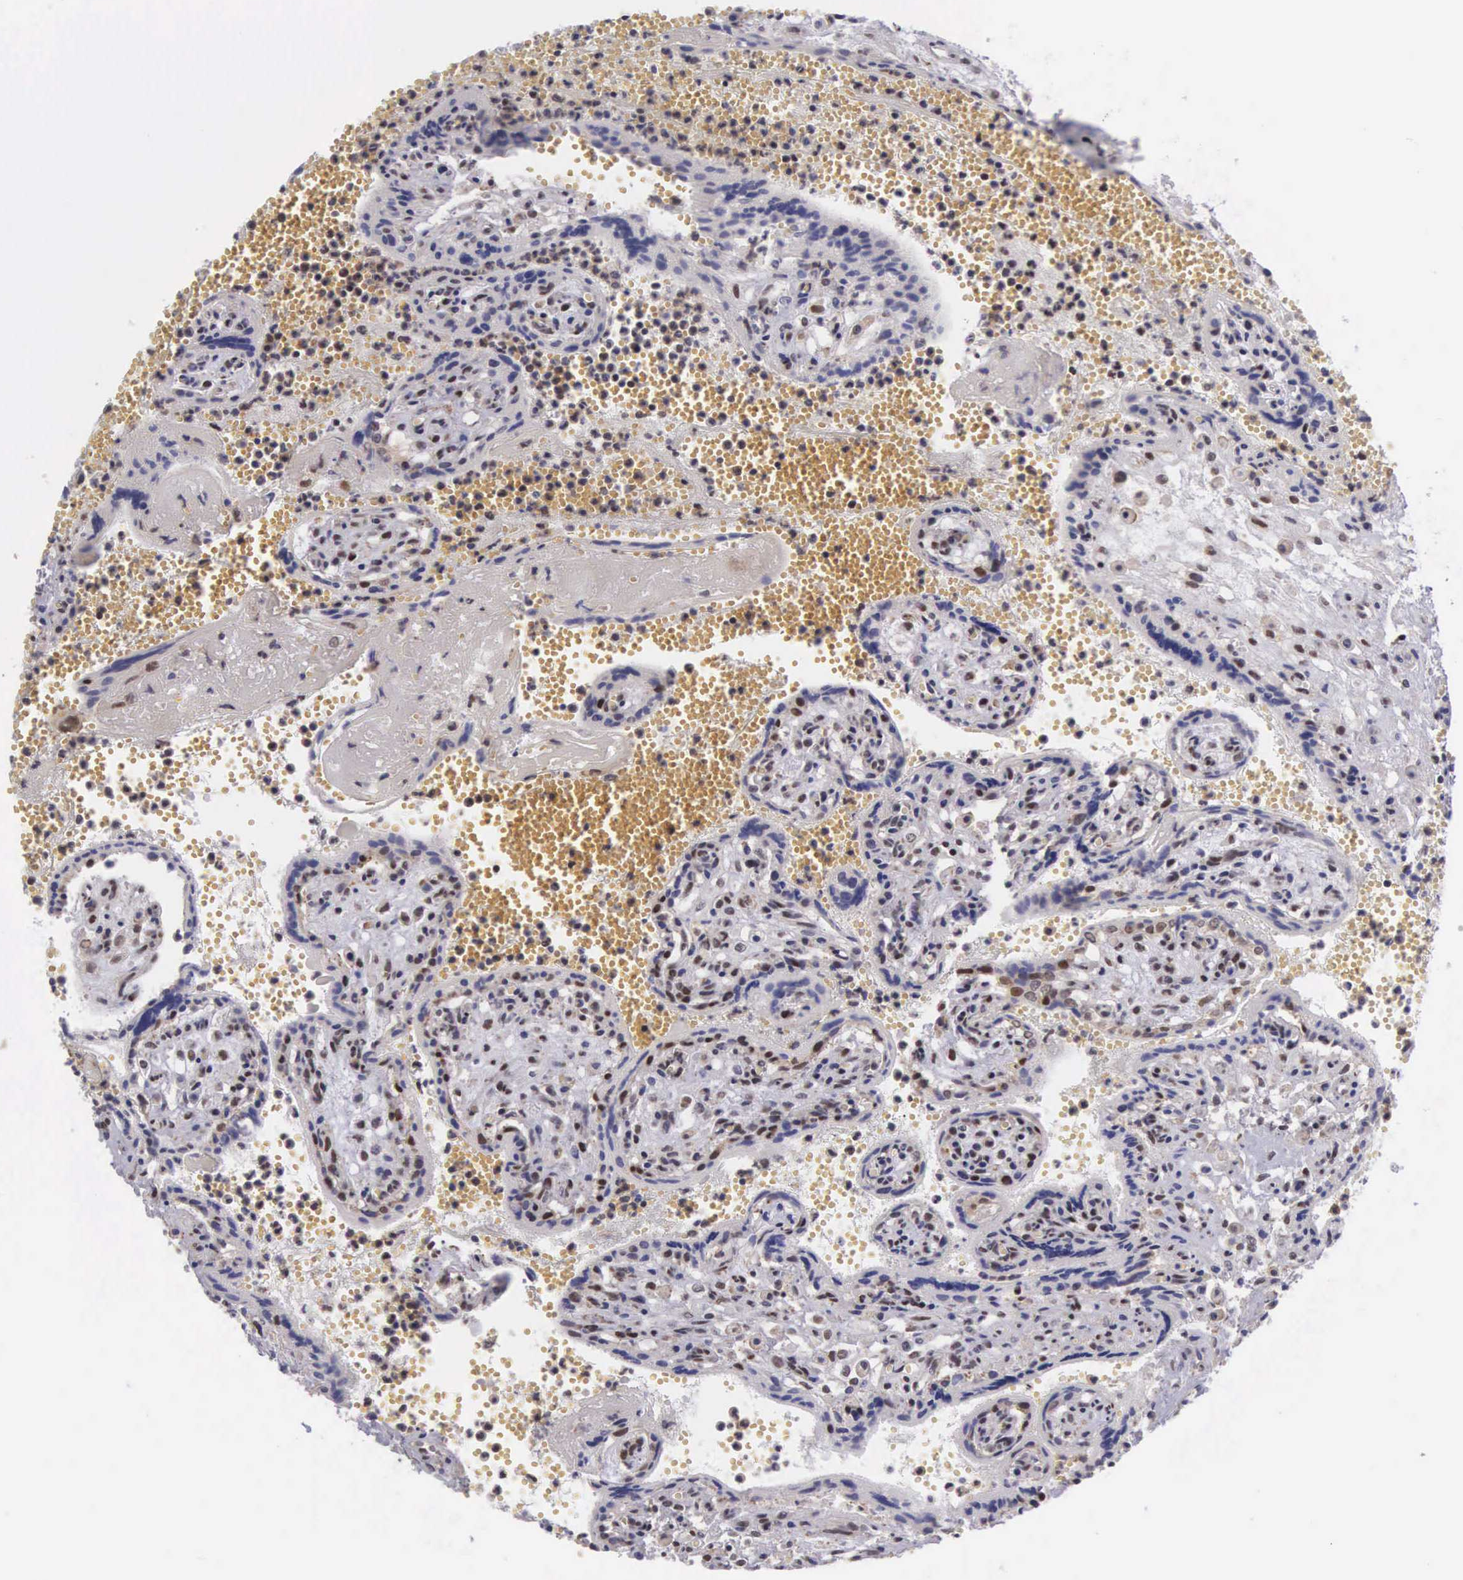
{"staining": {"intensity": "weak", "quantity": ">75%", "location": "cytoplasmic/membranous"}, "tissue": "placenta", "cell_type": "Decidual cells", "image_type": "normal", "snomed": [{"axis": "morphology", "description": "Normal tissue, NOS"}, {"axis": "topography", "description": "Placenta"}], "caption": "Protein expression analysis of unremarkable human placenta reveals weak cytoplasmic/membranous staining in about >75% of decidual cells. (DAB (3,3'-diaminobenzidine) = brown stain, brightfield microscopy at high magnification).", "gene": "SLC25A21", "patient": {"sex": "female", "age": 40}}